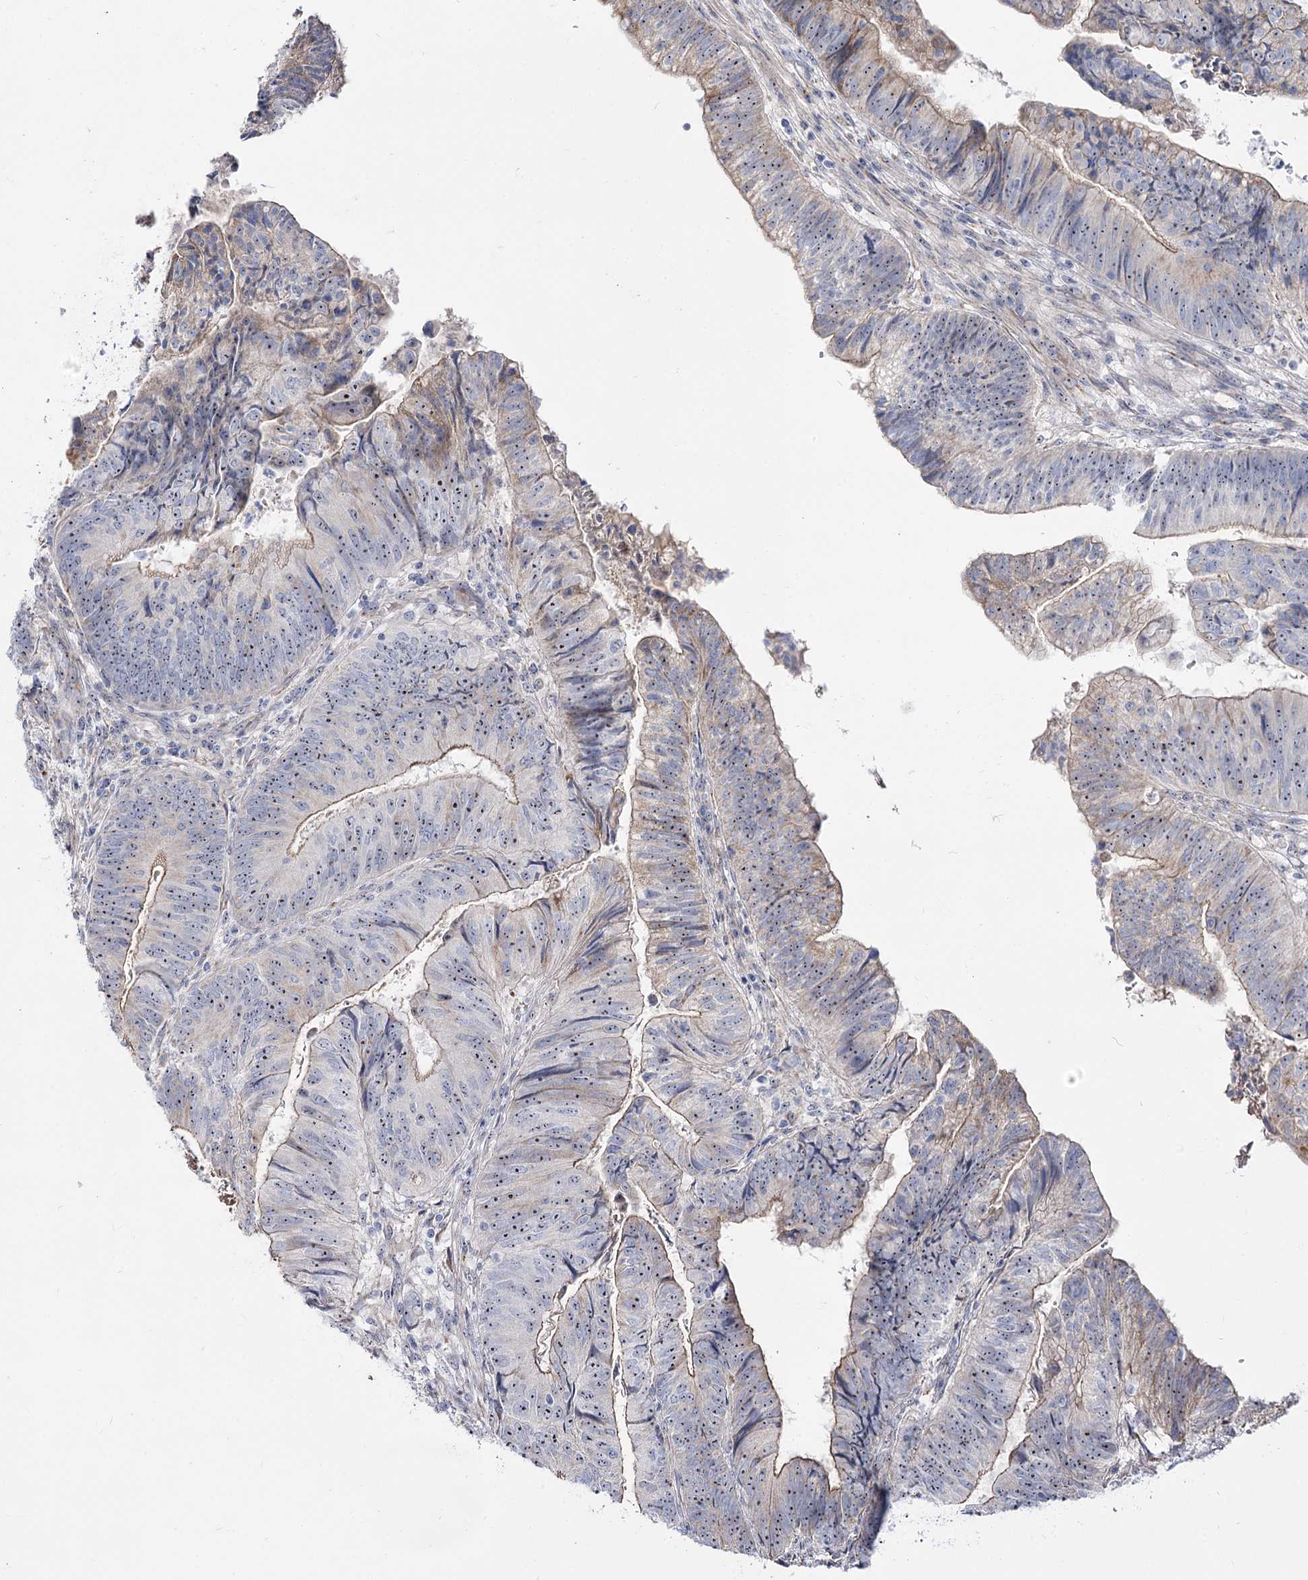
{"staining": {"intensity": "moderate", "quantity": "25%-75%", "location": "cytoplasmic/membranous,nuclear"}, "tissue": "colorectal cancer", "cell_type": "Tumor cells", "image_type": "cancer", "snomed": [{"axis": "morphology", "description": "Adenocarcinoma, NOS"}, {"axis": "topography", "description": "Colon"}], "caption": "Adenocarcinoma (colorectal) stained for a protein (brown) demonstrates moderate cytoplasmic/membranous and nuclear positive positivity in approximately 25%-75% of tumor cells.", "gene": "SUOX", "patient": {"sex": "female", "age": 67}}